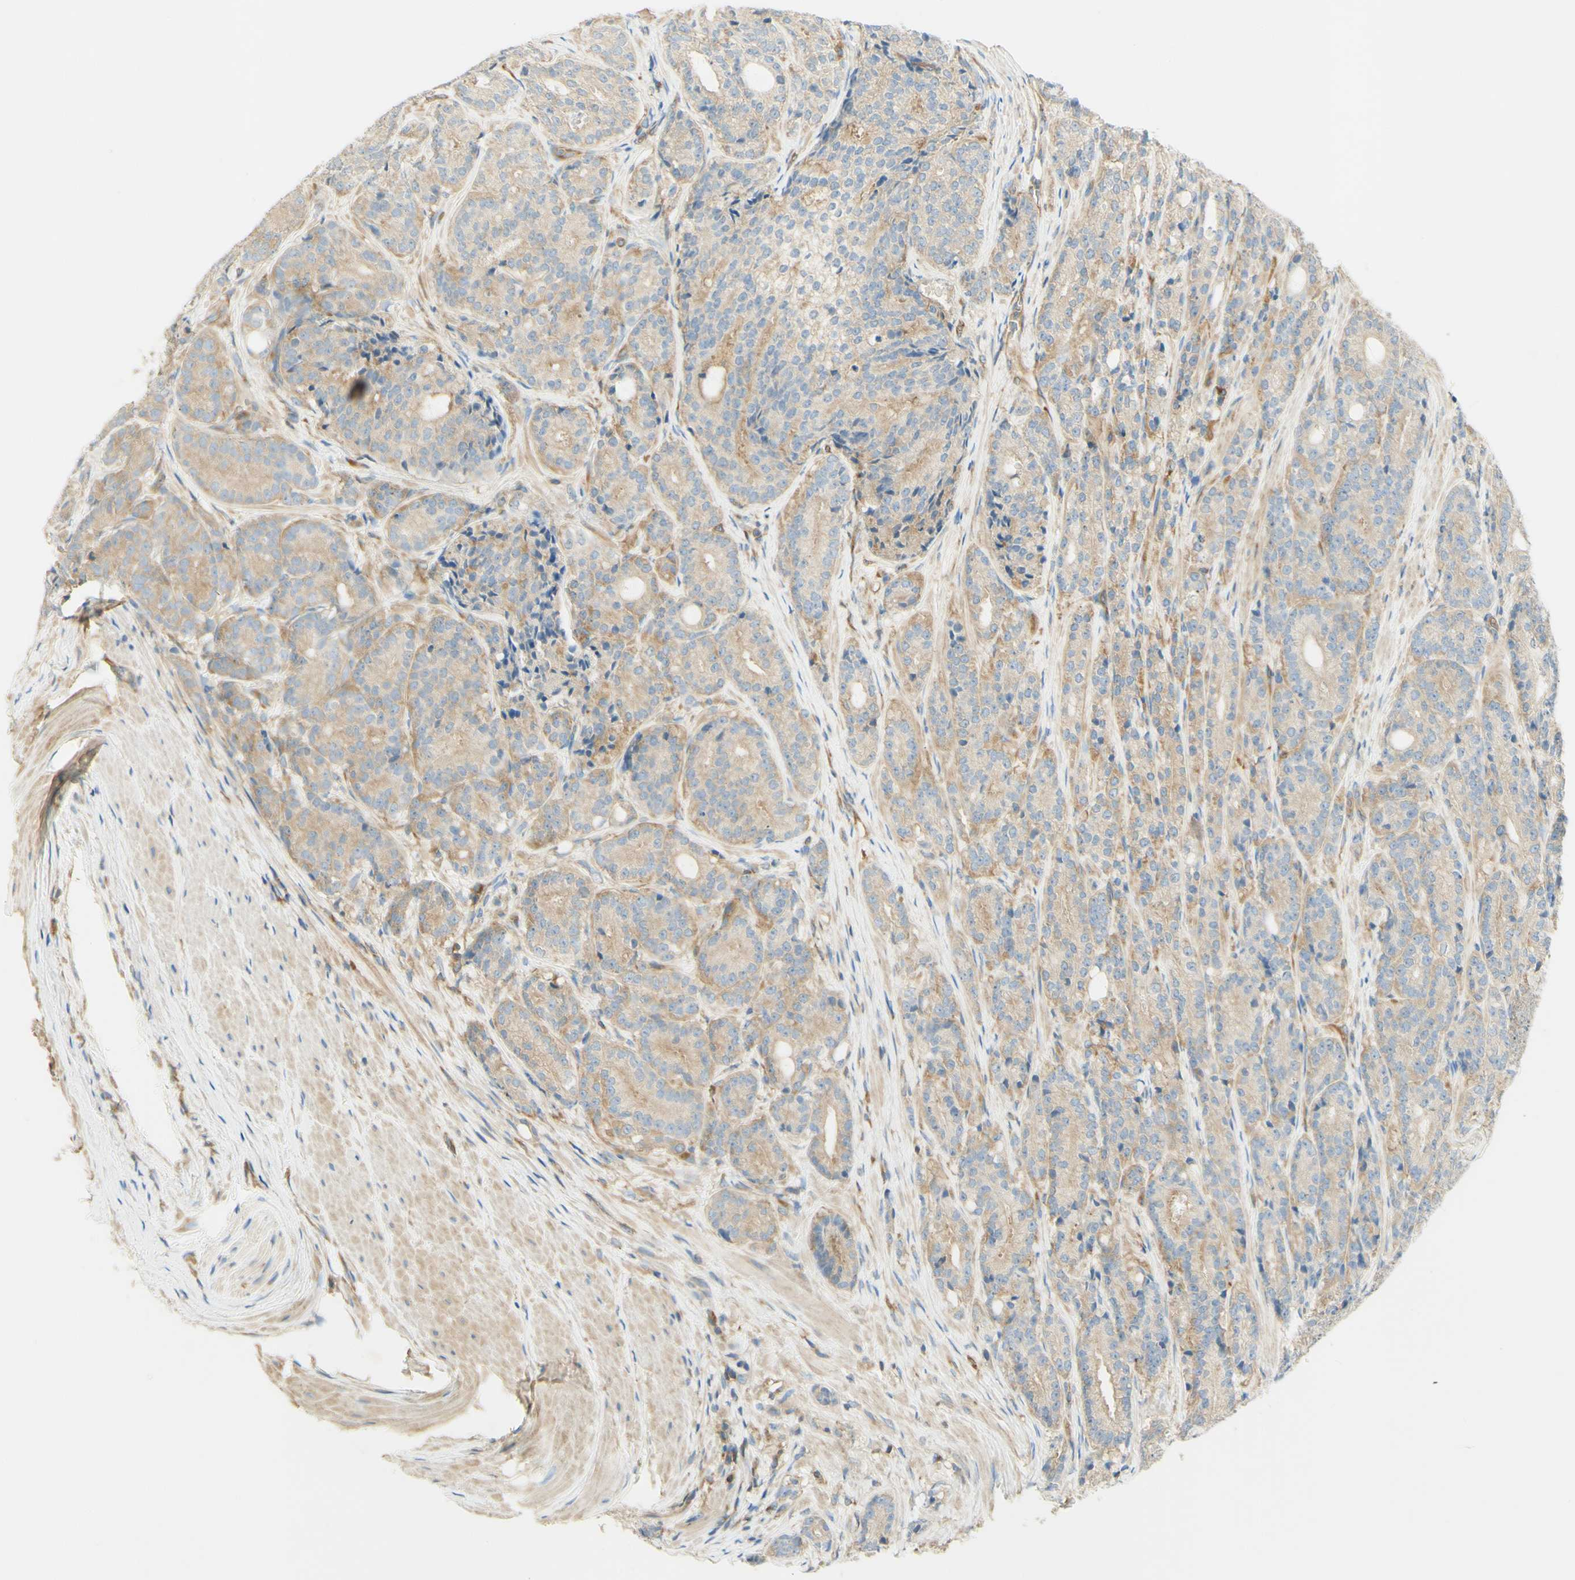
{"staining": {"intensity": "moderate", "quantity": ">75%", "location": "cytoplasmic/membranous"}, "tissue": "prostate cancer", "cell_type": "Tumor cells", "image_type": "cancer", "snomed": [{"axis": "morphology", "description": "Adenocarcinoma, High grade"}, {"axis": "topography", "description": "Prostate"}], "caption": "Prostate cancer was stained to show a protein in brown. There is medium levels of moderate cytoplasmic/membranous expression in approximately >75% of tumor cells.", "gene": "IKBKG", "patient": {"sex": "male", "age": 61}}